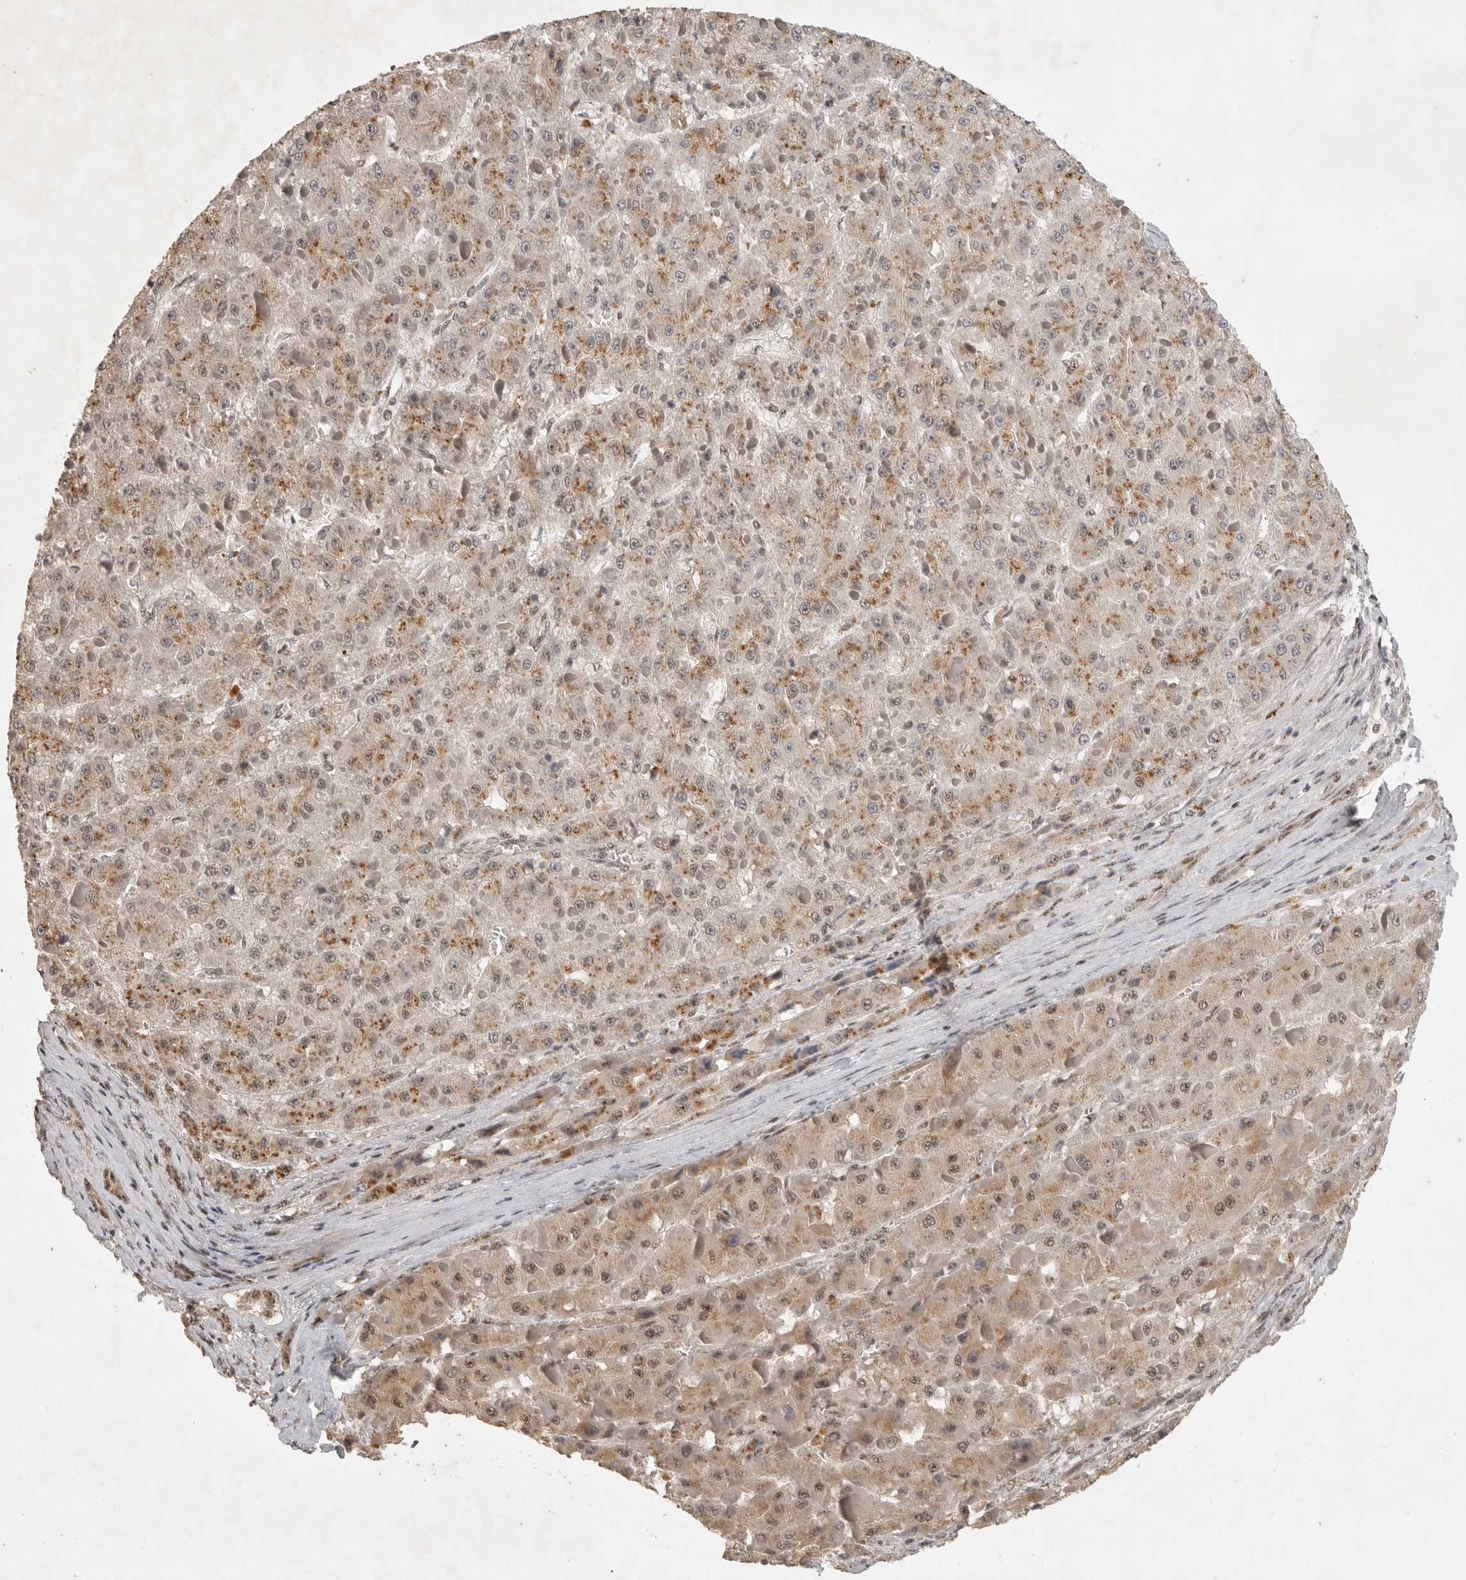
{"staining": {"intensity": "moderate", "quantity": "25%-75%", "location": "cytoplasmic/membranous"}, "tissue": "liver cancer", "cell_type": "Tumor cells", "image_type": "cancer", "snomed": [{"axis": "morphology", "description": "Carcinoma, Hepatocellular, NOS"}, {"axis": "topography", "description": "Liver"}], "caption": "Tumor cells display medium levels of moderate cytoplasmic/membranous expression in approximately 25%-75% of cells in liver cancer.", "gene": "POMP", "patient": {"sex": "female", "age": 73}}